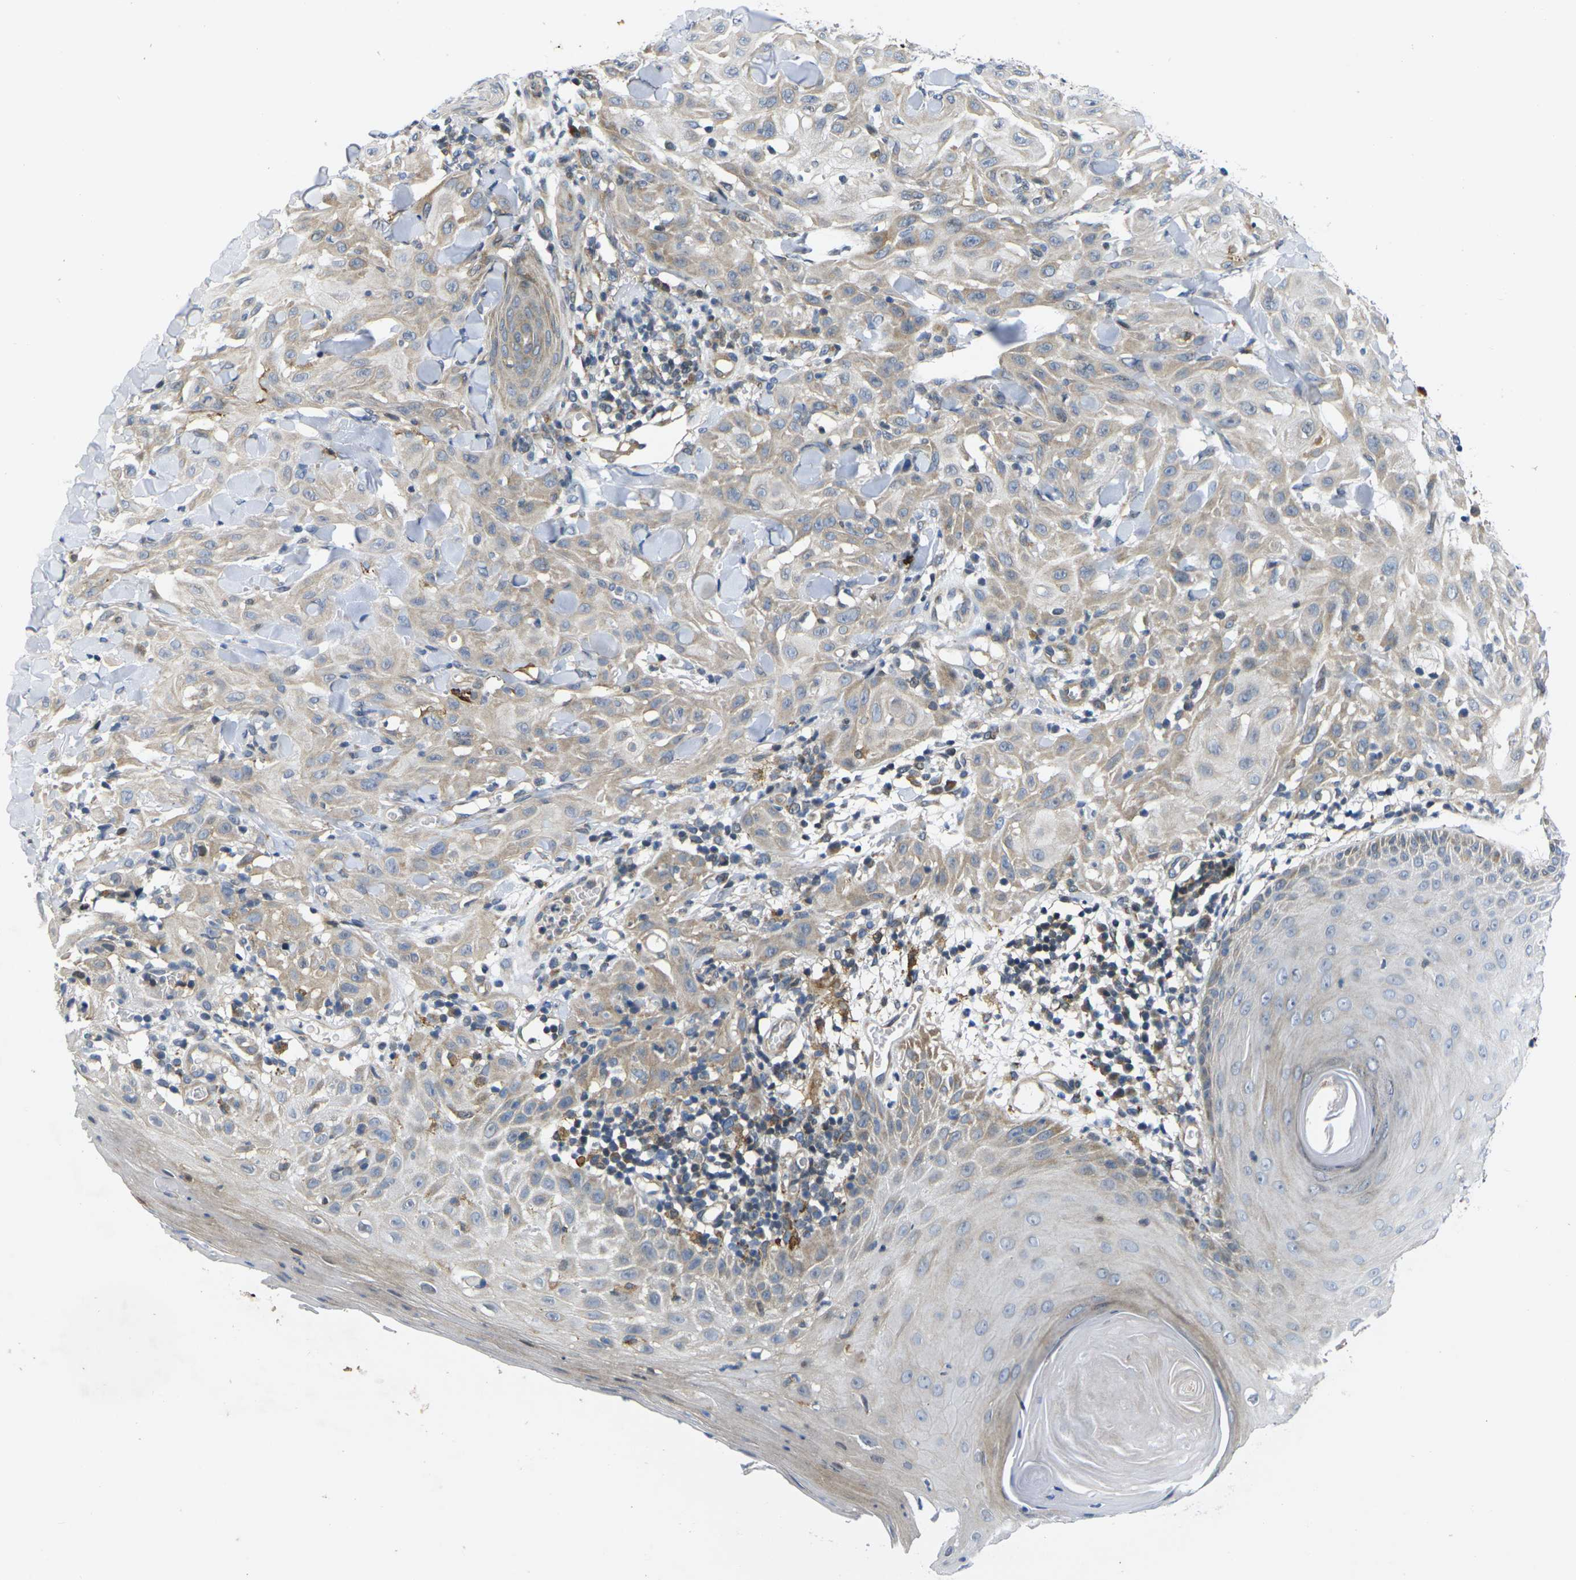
{"staining": {"intensity": "weak", "quantity": ">75%", "location": "cytoplasmic/membranous"}, "tissue": "skin cancer", "cell_type": "Tumor cells", "image_type": "cancer", "snomed": [{"axis": "morphology", "description": "Squamous cell carcinoma, NOS"}, {"axis": "topography", "description": "Skin"}], "caption": "A high-resolution photomicrograph shows IHC staining of skin squamous cell carcinoma, which demonstrates weak cytoplasmic/membranous expression in approximately >75% of tumor cells.", "gene": "ROBO2", "patient": {"sex": "male", "age": 24}}